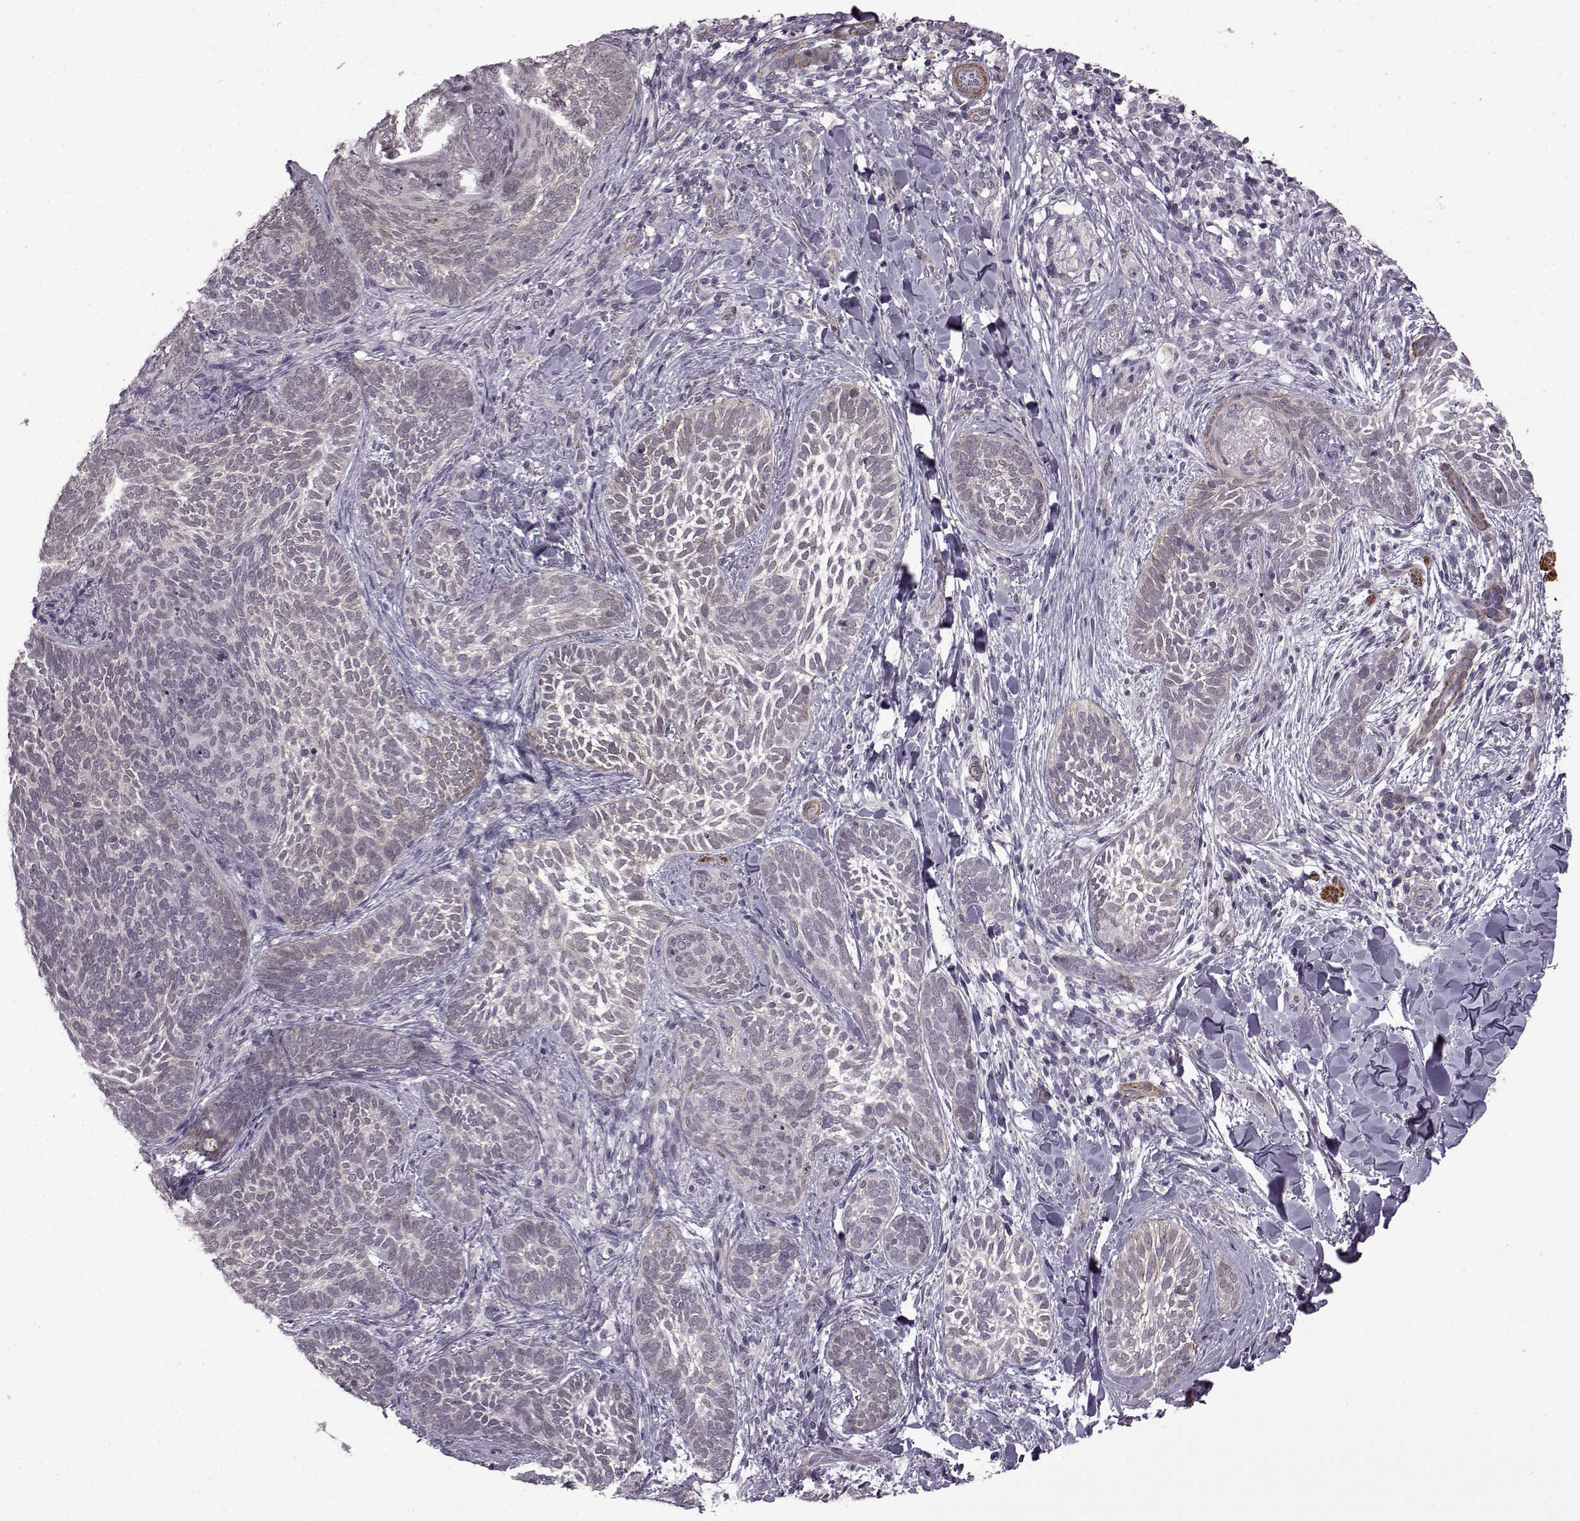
{"staining": {"intensity": "negative", "quantity": "none", "location": "none"}, "tissue": "skin cancer", "cell_type": "Tumor cells", "image_type": "cancer", "snomed": [{"axis": "morphology", "description": "Normal tissue, NOS"}, {"axis": "morphology", "description": "Basal cell carcinoma"}, {"axis": "topography", "description": "Skin"}], "caption": "Human skin cancer (basal cell carcinoma) stained for a protein using immunohistochemistry (IHC) exhibits no expression in tumor cells.", "gene": "SYNPO2", "patient": {"sex": "male", "age": 46}}